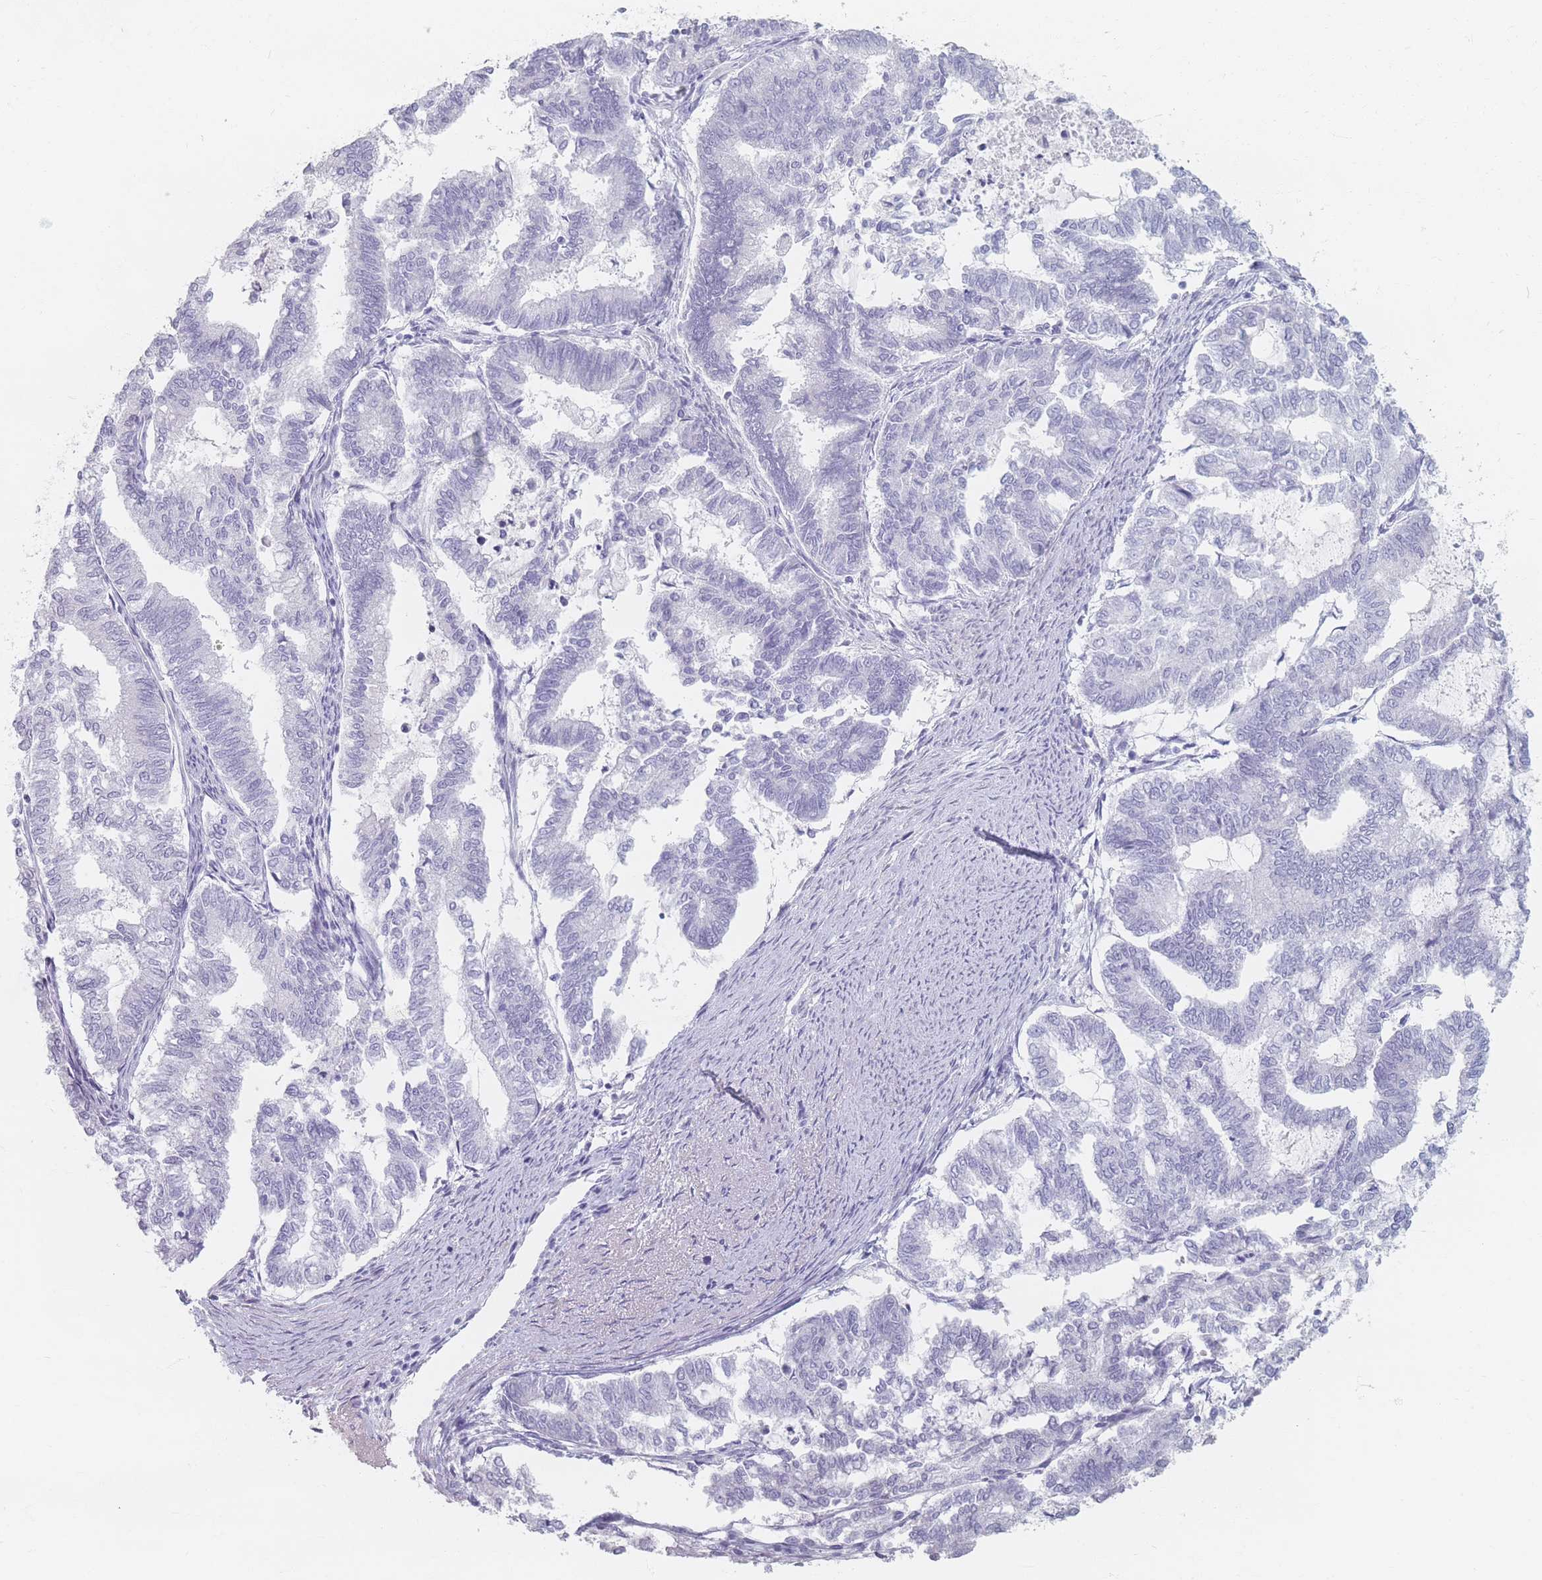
{"staining": {"intensity": "negative", "quantity": "none", "location": "none"}, "tissue": "endometrial cancer", "cell_type": "Tumor cells", "image_type": "cancer", "snomed": [{"axis": "morphology", "description": "Adenocarcinoma, NOS"}, {"axis": "topography", "description": "Endometrium"}], "caption": "A photomicrograph of adenocarcinoma (endometrial) stained for a protein shows no brown staining in tumor cells.", "gene": "PIGM", "patient": {"sex": "female", "age": 79}}